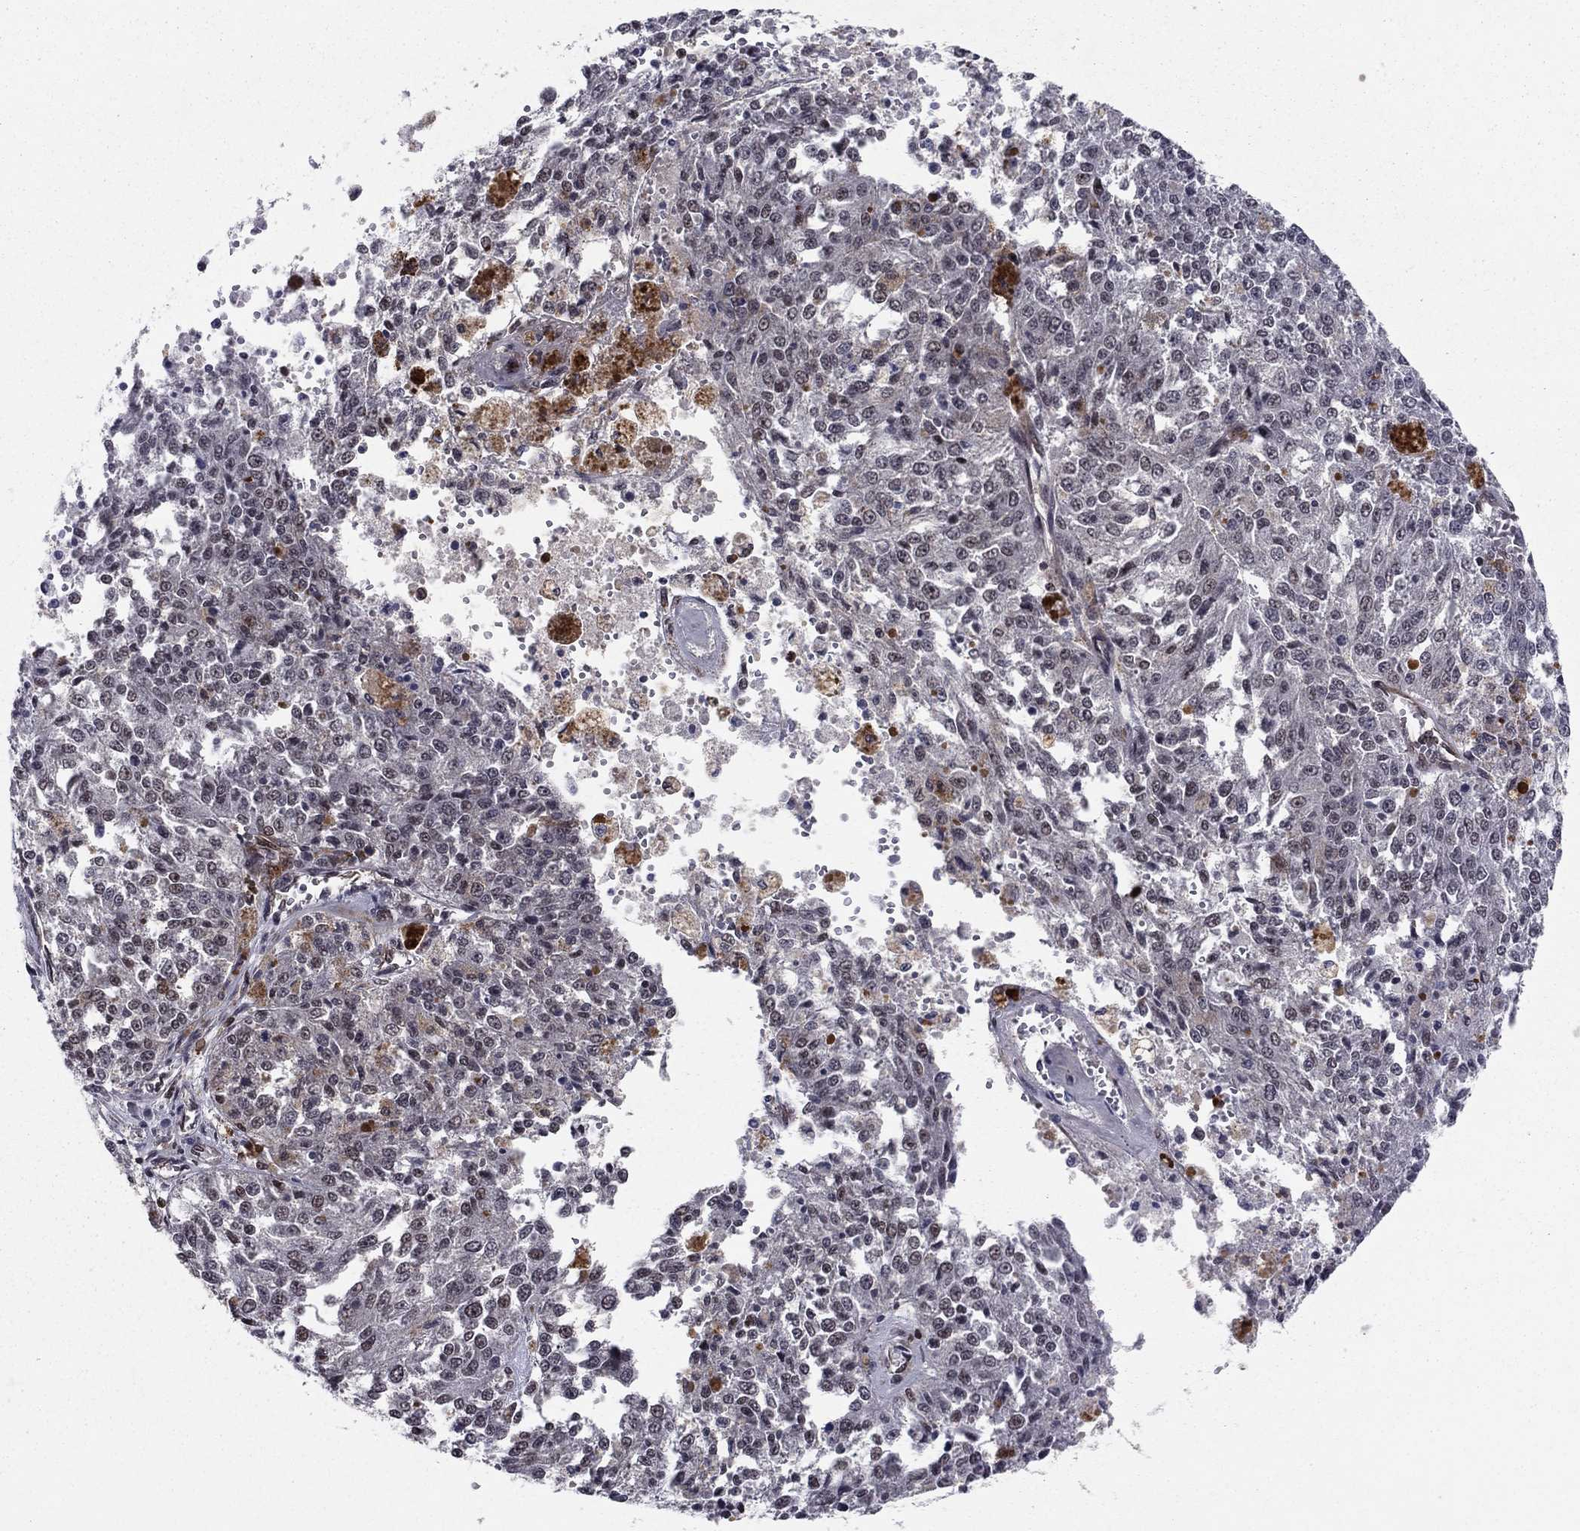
{"staining": {"intensity": "negative", "quantity": "none", "location": "none"}, "tissue": "melanoma", "cell_type": "Tumor cells", "image_type": "cancer", "snomed": [{"axis": "morphology", "description": "Malignant melanoma, Metastatic site"}, {"axis": "topography", "description": "Lymph node"}], "caption": "IHC of human malignant melanoma (metastatic site) displays no expression in tumor cells.", "gene": "SSX2IP", "patient": {"sex": "female", "age": 64}}